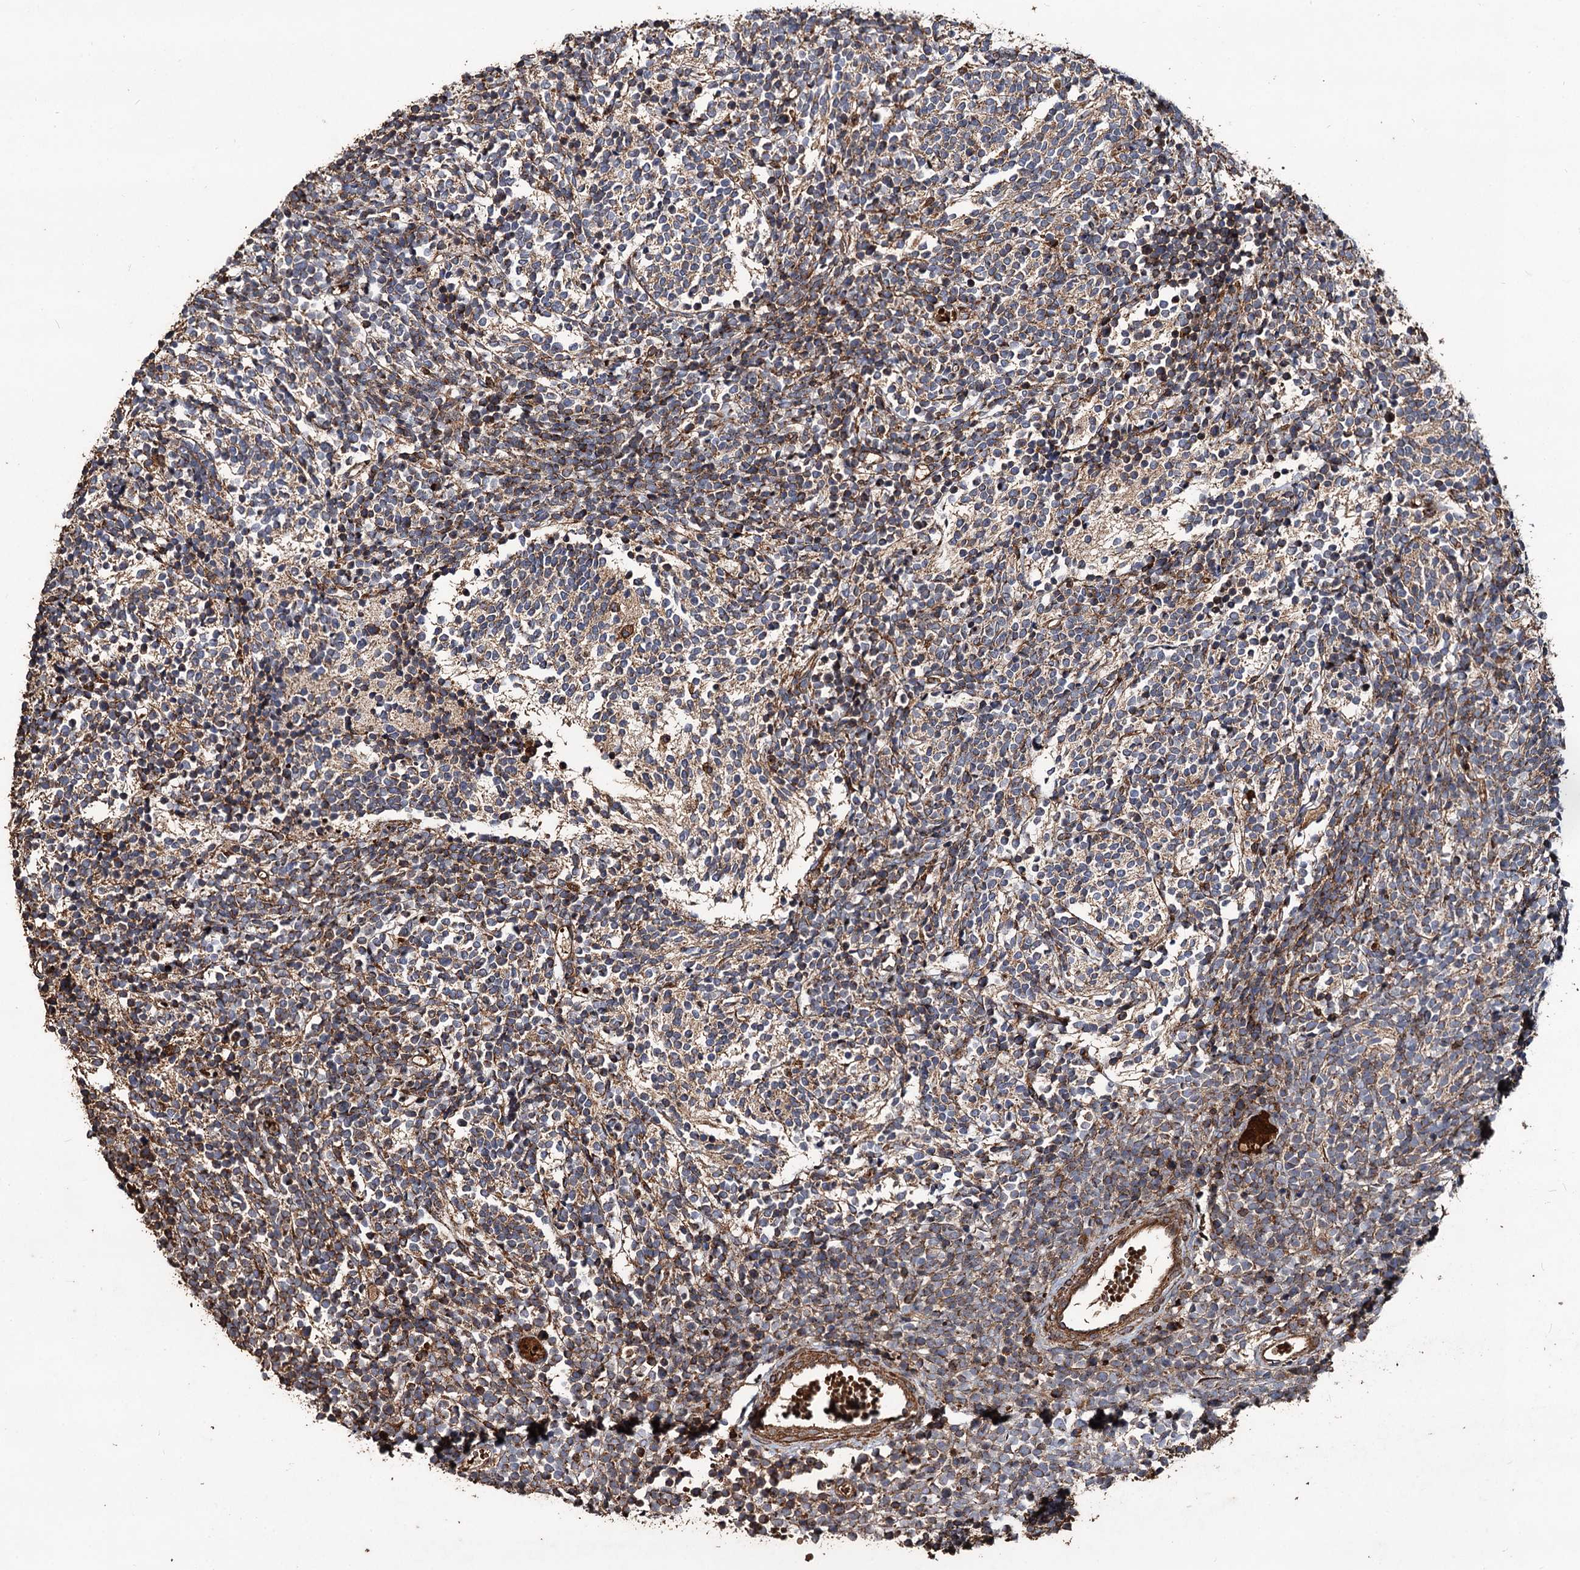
{"staining": {"intensity": "moderate", "quantity": "<25%", "location": "cytoplasmic/membranous"}, "tissue": "glioma", "cell_type": "Tumor cells", "image_type": "cancer", "snomed": [{"axis": "morphology", "description": "Glioma, malignant, Low grade"}, {"axis": "topography", "description": "Brain"}], "caption": "Human malignant glioma (low-grade) stained with a brown dye shows moderate cytoplasmic/membranous positive positivity in about <25% of tumor cells.", "gene": "NOTCH2NLA", "patient": {"sex": "female", "age": 1}}